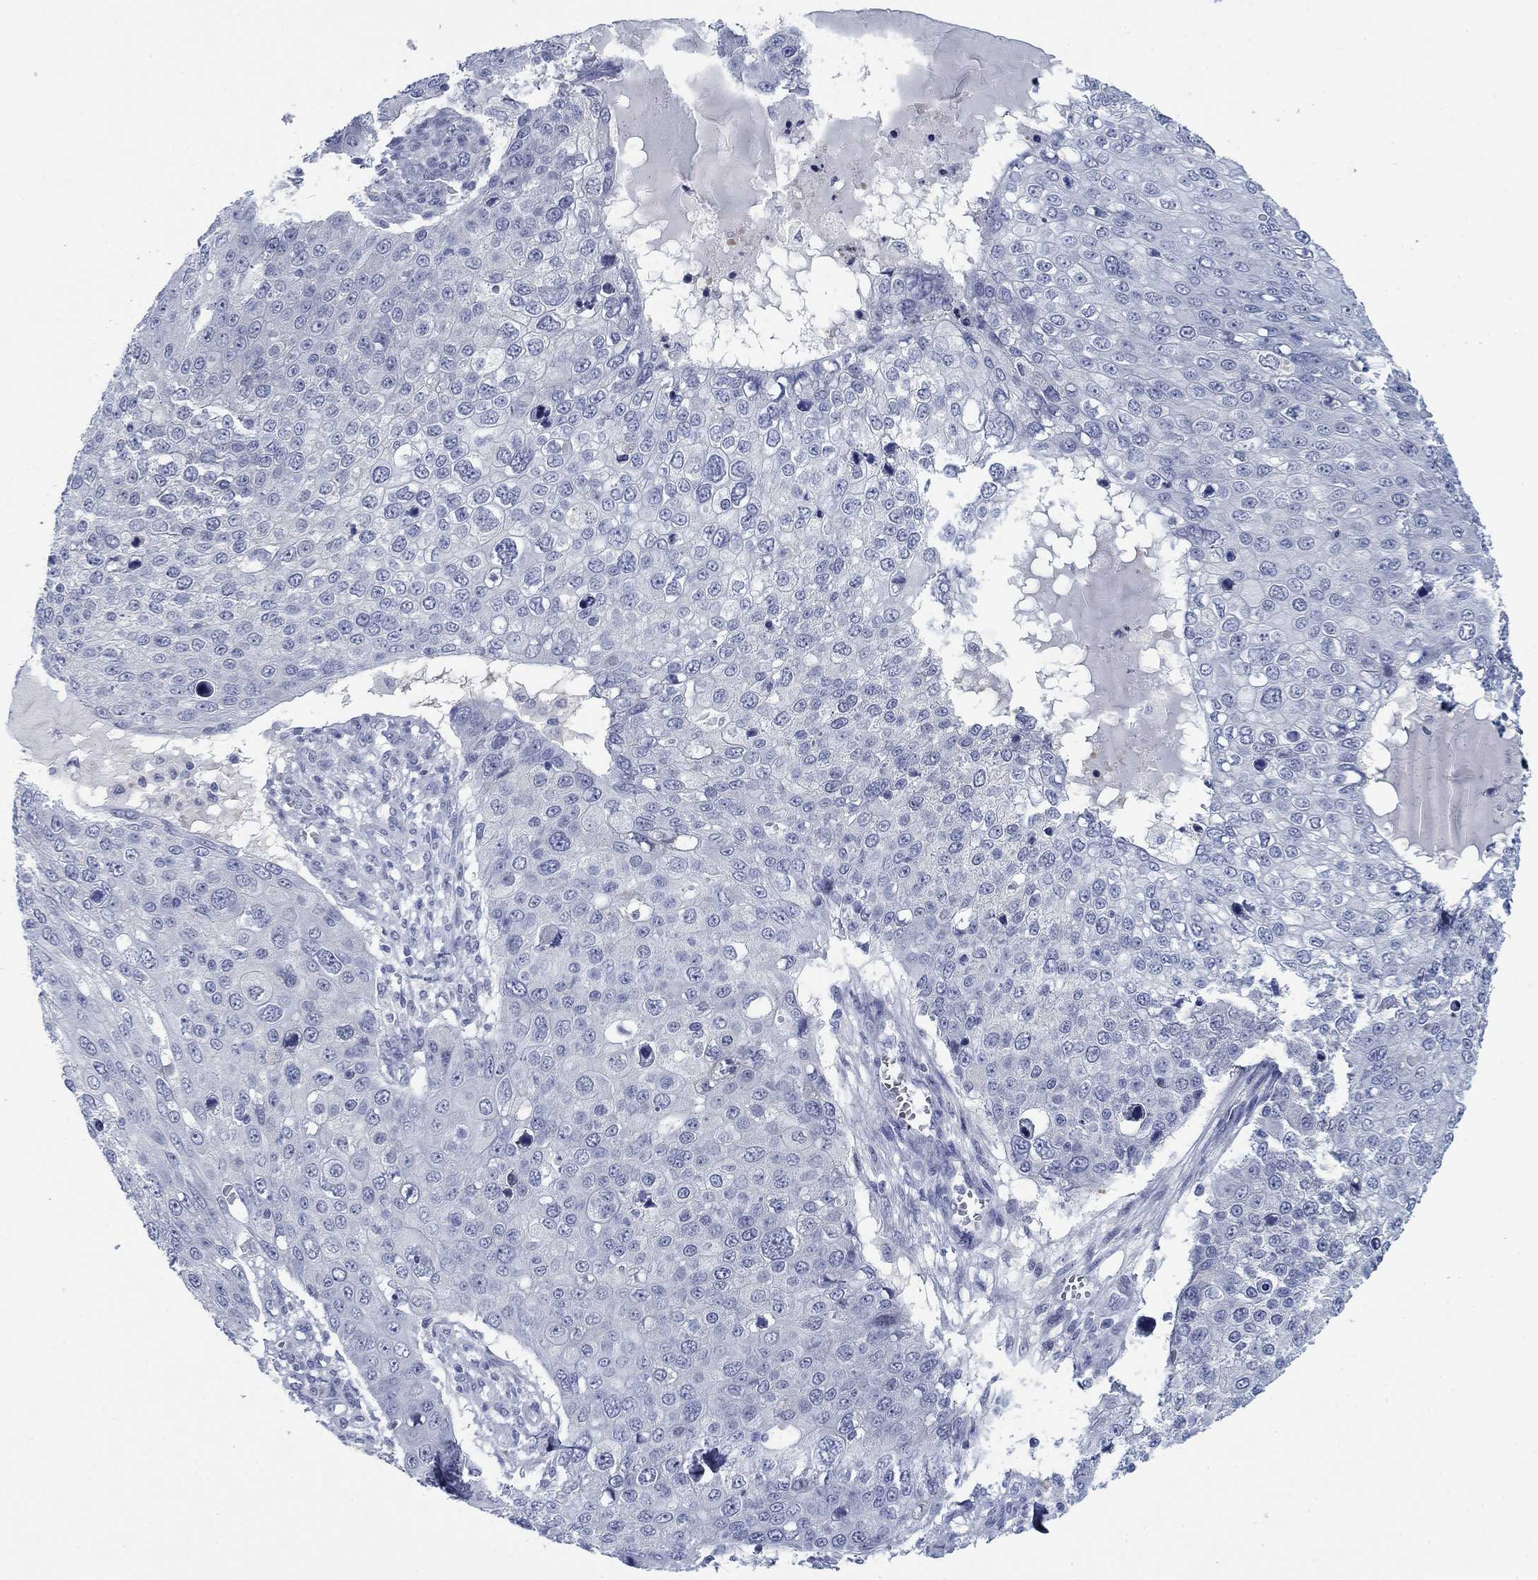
{"staining": {"intensity": "negative", "quantity": "none", "location": "none"}, "tissue": "skin cancer", "cell_type": "Tumor cells", "image_type": "cancer", "snomed": [{"axis": "morphology", "description": "Squamous cell carcinoma, NOS"}, {"axis": "topography", "description": "Skin"}], "caption": "The histopathology image shows no significant staining in tumor cells of skin cancer (squamous cell carcinoma). (Brightfield microscopy of DAB (3,3'-diaminobenzidine) immunohistochemistry (IHC) at high magnification).", "gene": "DNAL1", "patient": {"sex": "male", "age": 71}}